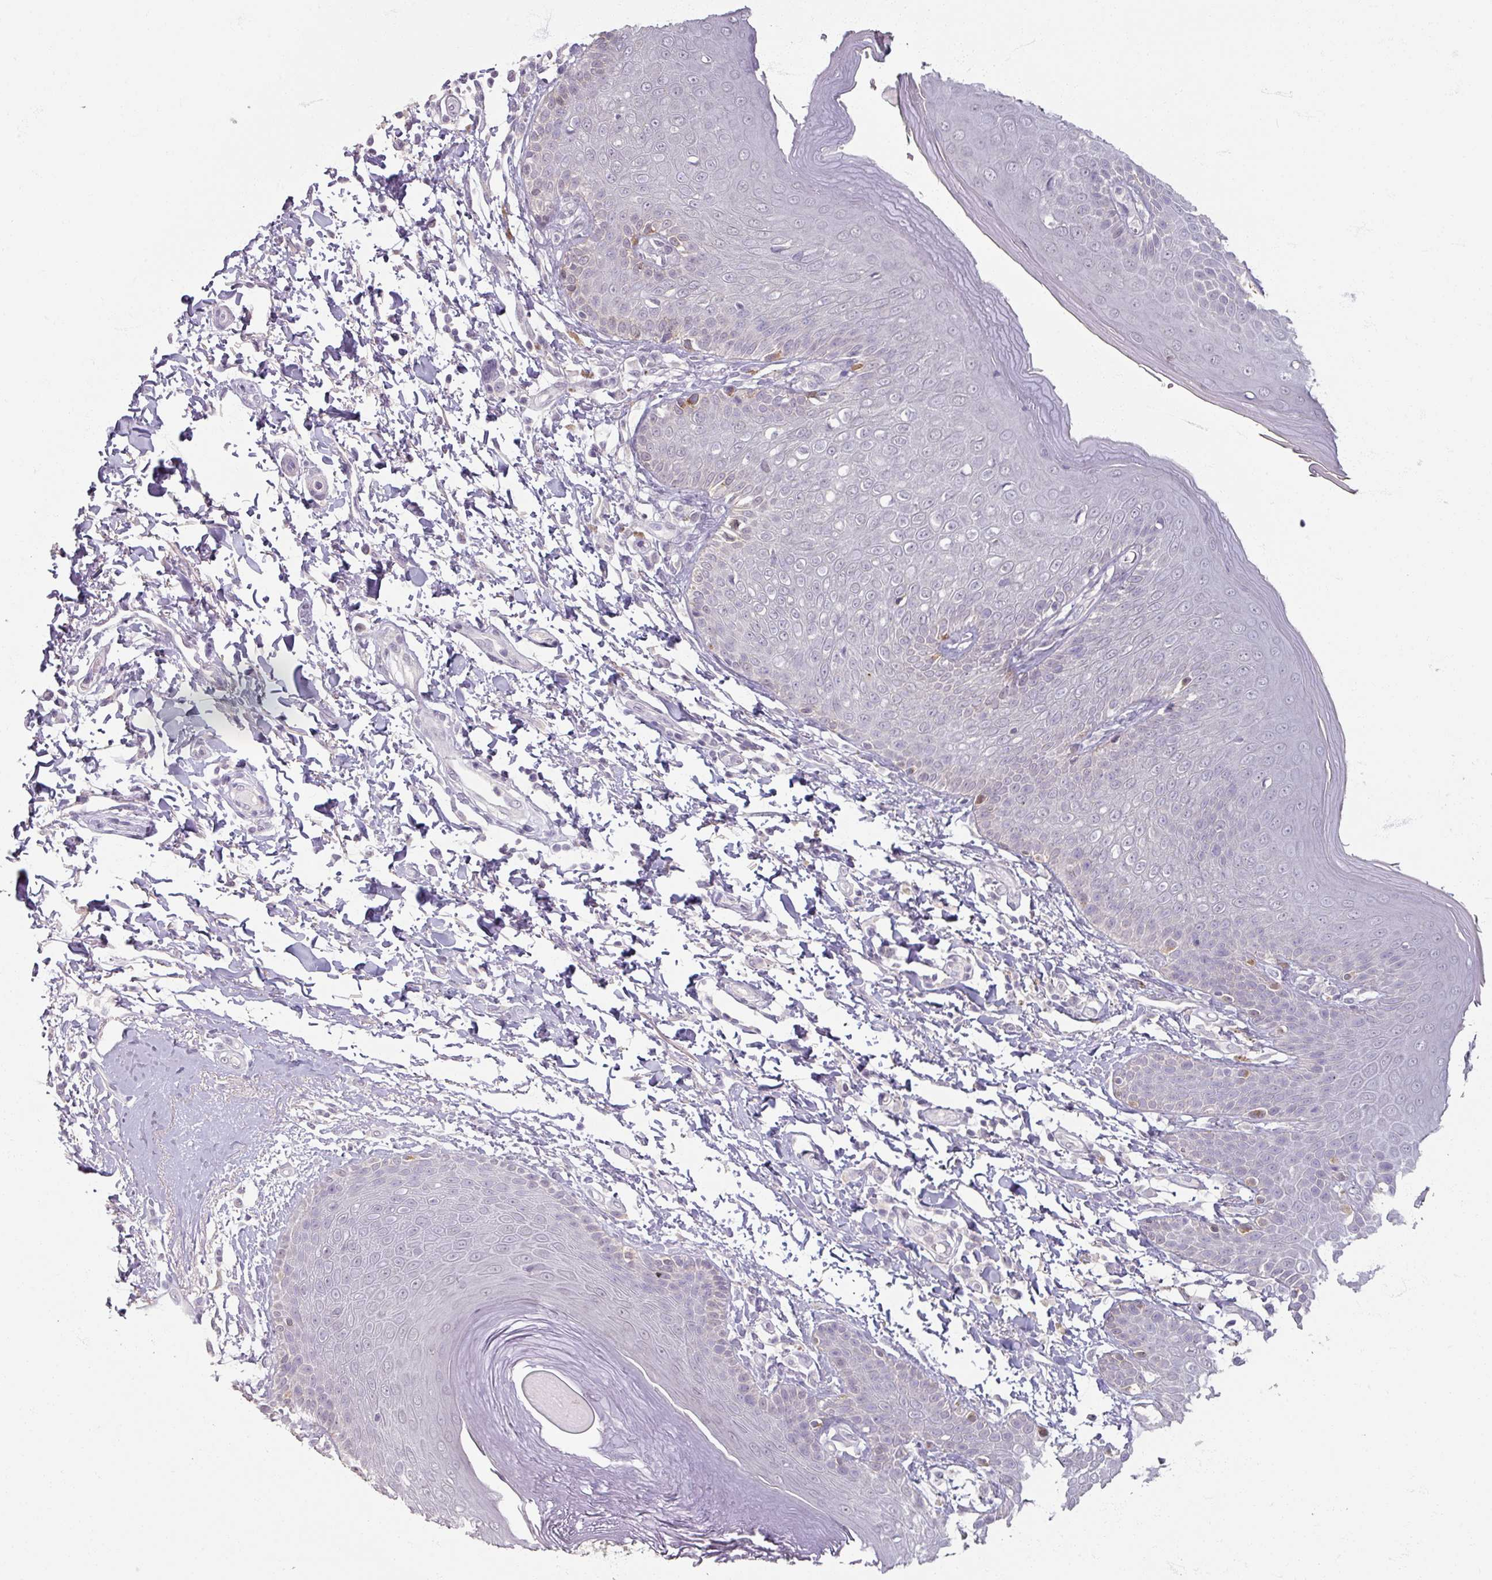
{"staining": {"intensity": "moderate", "quantity": "<25%", "location": "cytoplasmic/membranous"}, "tissue": "skin", "cell_type": "Epidermal cells", "image_type": "normal", "snomed": [{"axis": "morphology", "description": "Normal tissue, NOS"}, {"axis": "topography", "description": "Peripheral nerve tissue"}], "caption": "Immunohistochemical staining of unremarkable human skin reveals moderate cytoplasmic/membranous protein expression in approximately <25% of epidermal cells.", "gene": "SOX11", "patient": {"sex": "male", "age": 51}}